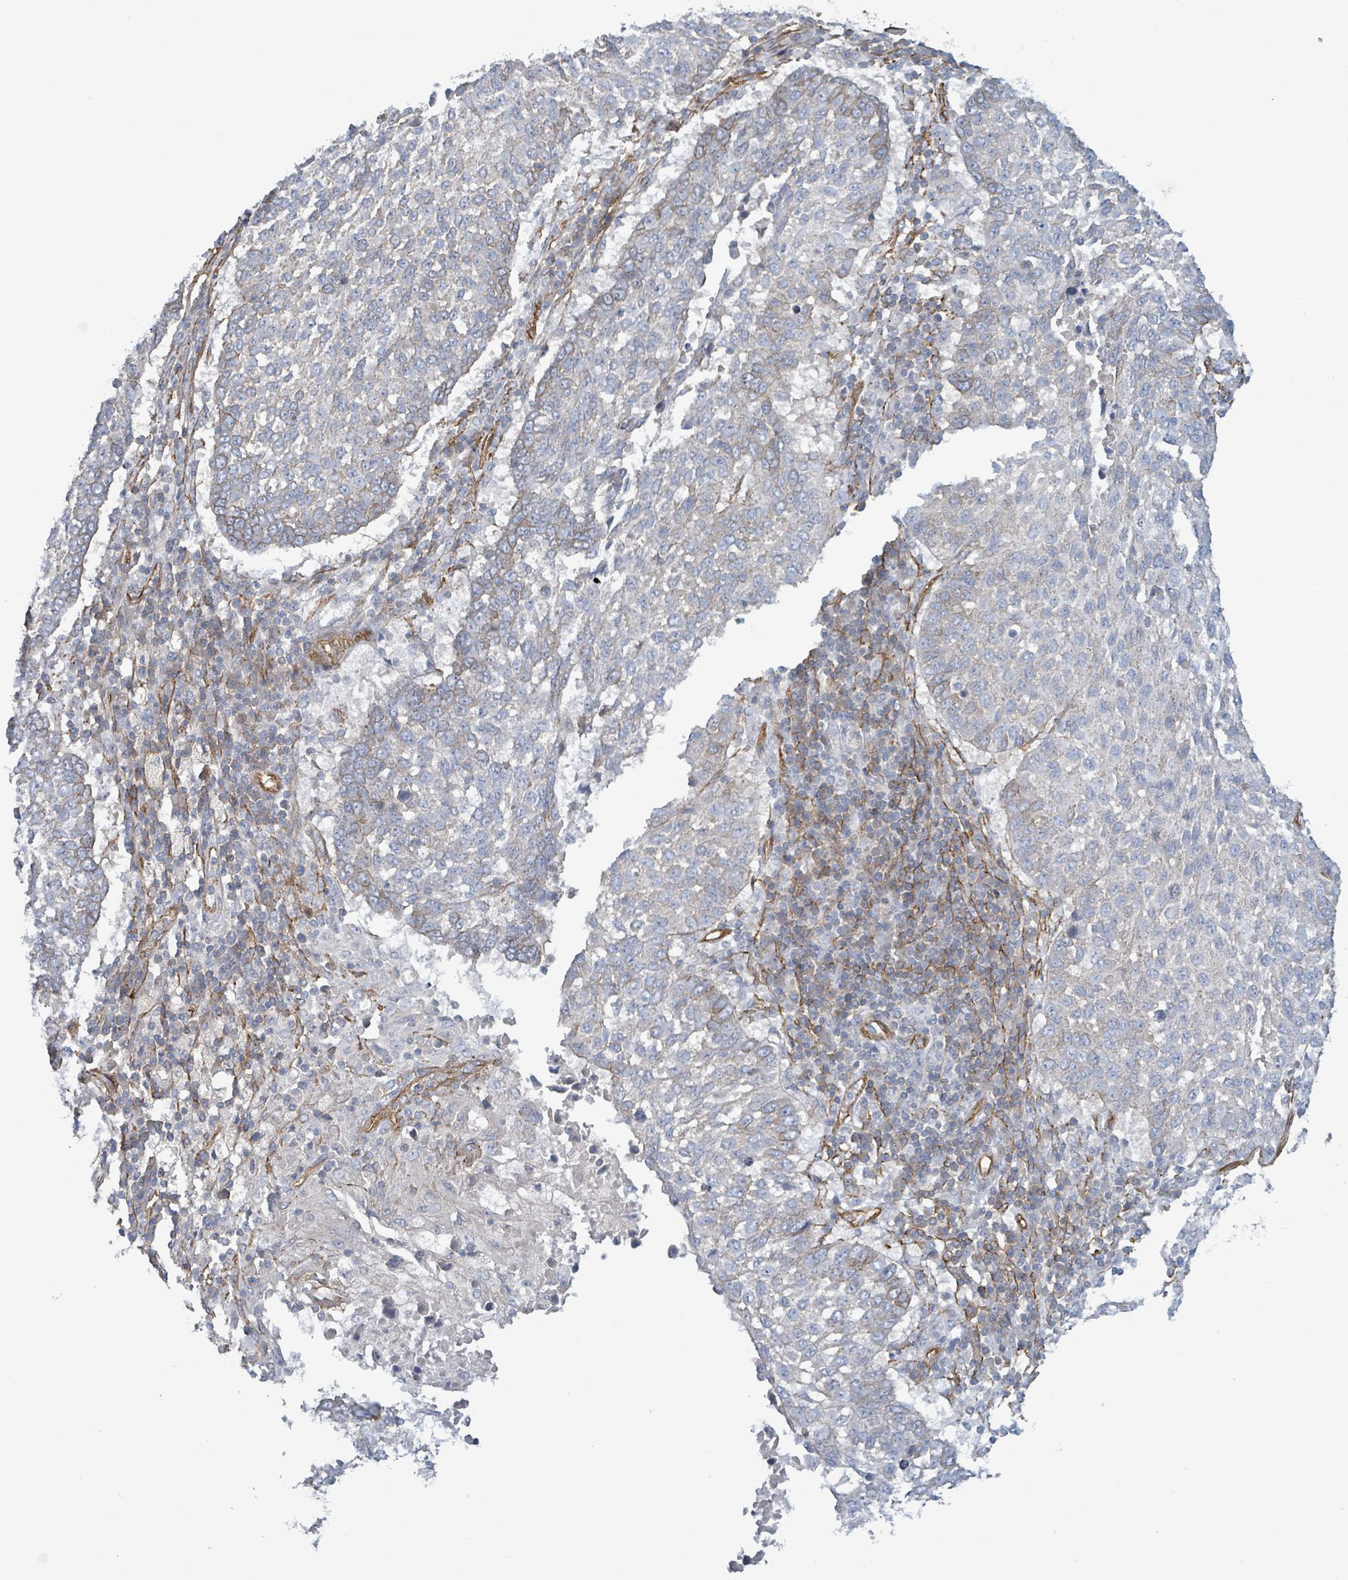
{"staining": {"intensity": "negative", "quantity": "none", "location": "none"}, "tissue": "lung cancer", "cell_type": "Tumor cells", "image_type": "cancer", "snomed": [{"axis": "morphology", "description": "Squamous cell carcinoma, NOS"}, {"axis": "topography", "description": "Lung"}], "caption": "Lung cancer (squamous cell carcinoma) was stained to show a protein in brown. There is no significant expression in tumor cells.", "gene": "LDOC1", "patient": {"sex": "male", "age": 73}}